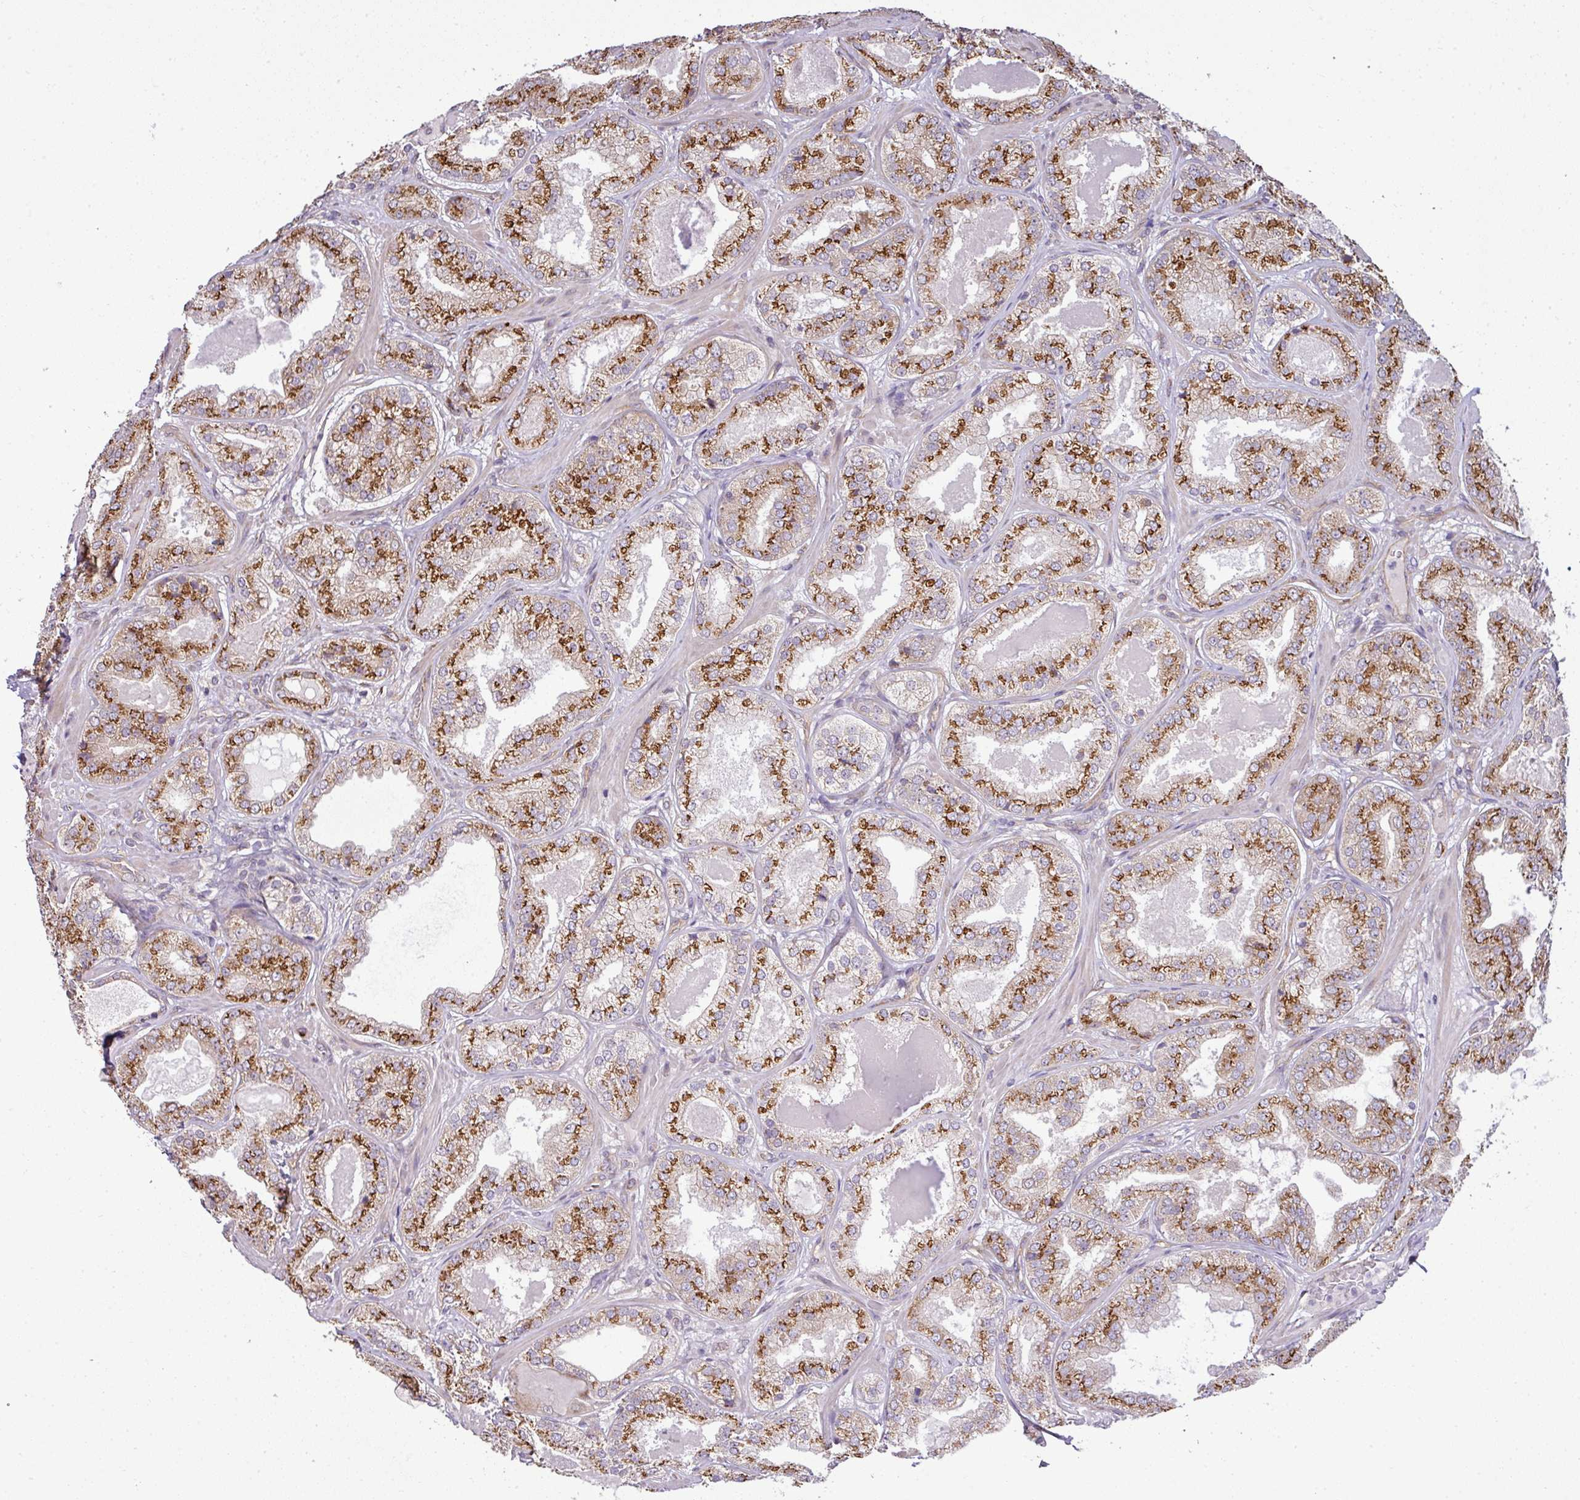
{"staining": {"intensity": "strong", "quantity": ">75%", "location": "cytoplasmic/membranous"}, "tissue": "prostate cancer", "cell_type": "Tumor cells", "image_type": "cancer", "snomed": [{"axis": "morphology", "description": "Adenocarcinoma, High grade"}, {"axis": "topography", "description": "Prostate"}], "caption": "Tumor cells reveal high levels of strong cytoplasmic/membranous staining in approximately >75% of cells in human adenocarcinoma (high-grade) (prostate). (DAB (3,3'-diaminobenzidine) IHC with brightfield microscopy, high magnification).", "gene": "TIMMDC1", "patient": {"sex": "male", "age": 63}}